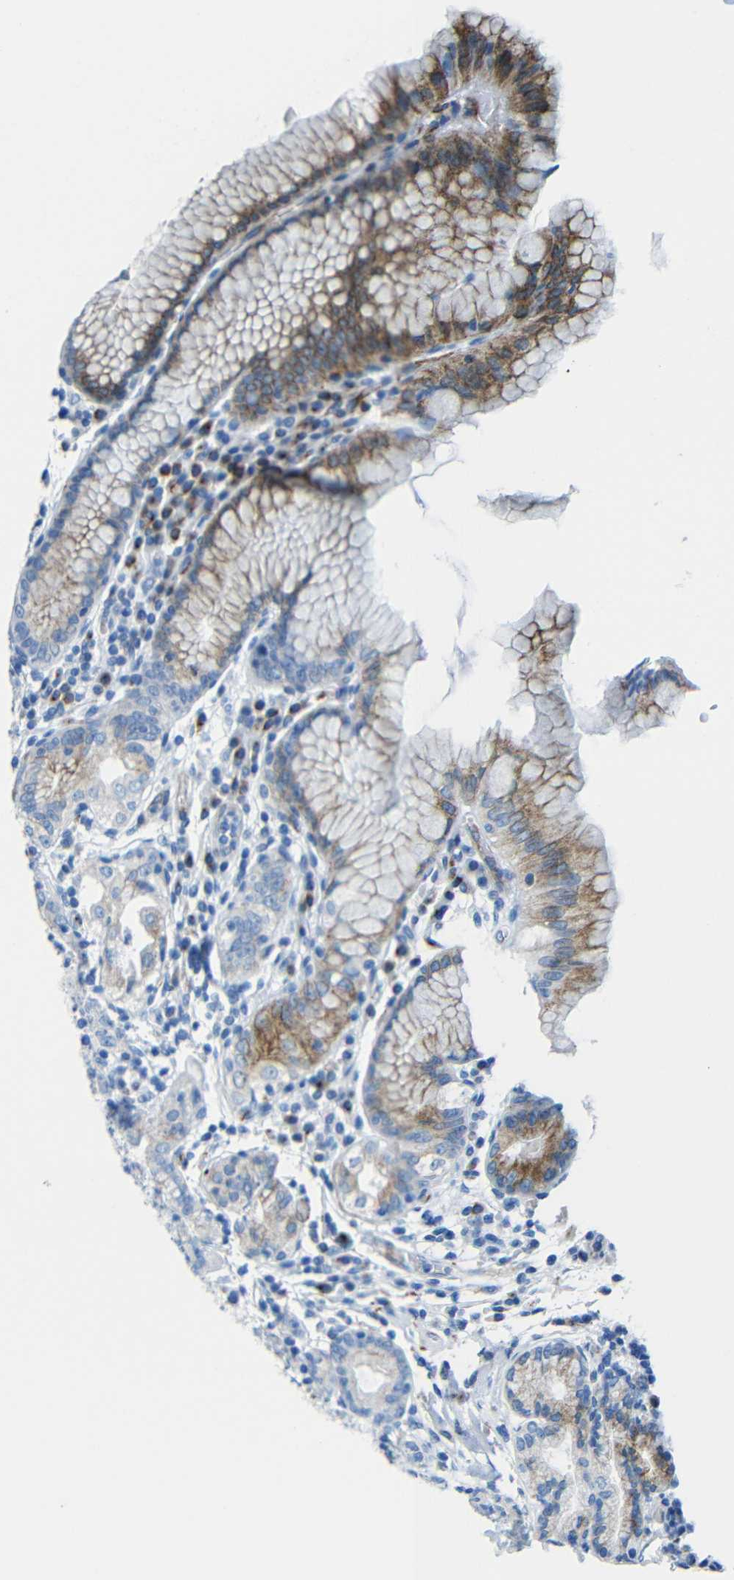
{"staining": {"intensity": "moderate", "quantity": "<25%", "location": "cytoplasmic/membranous"}, "tissue": "stomach", "cell_type": "Glandular cells", "image_type": "normal", "snomed": [{"axis": "morphology", "description": "Normal tissue, NOS"}, {"axis": "topography", "description": "Stomach, lower"}], "caption": "Moderate cytoplasmic/membranous positivity is seen in approximately <25% of glandular cells in benign stomach.", "gene": "TUBB4B", "patient": {"sex": "female", "age": 76}}